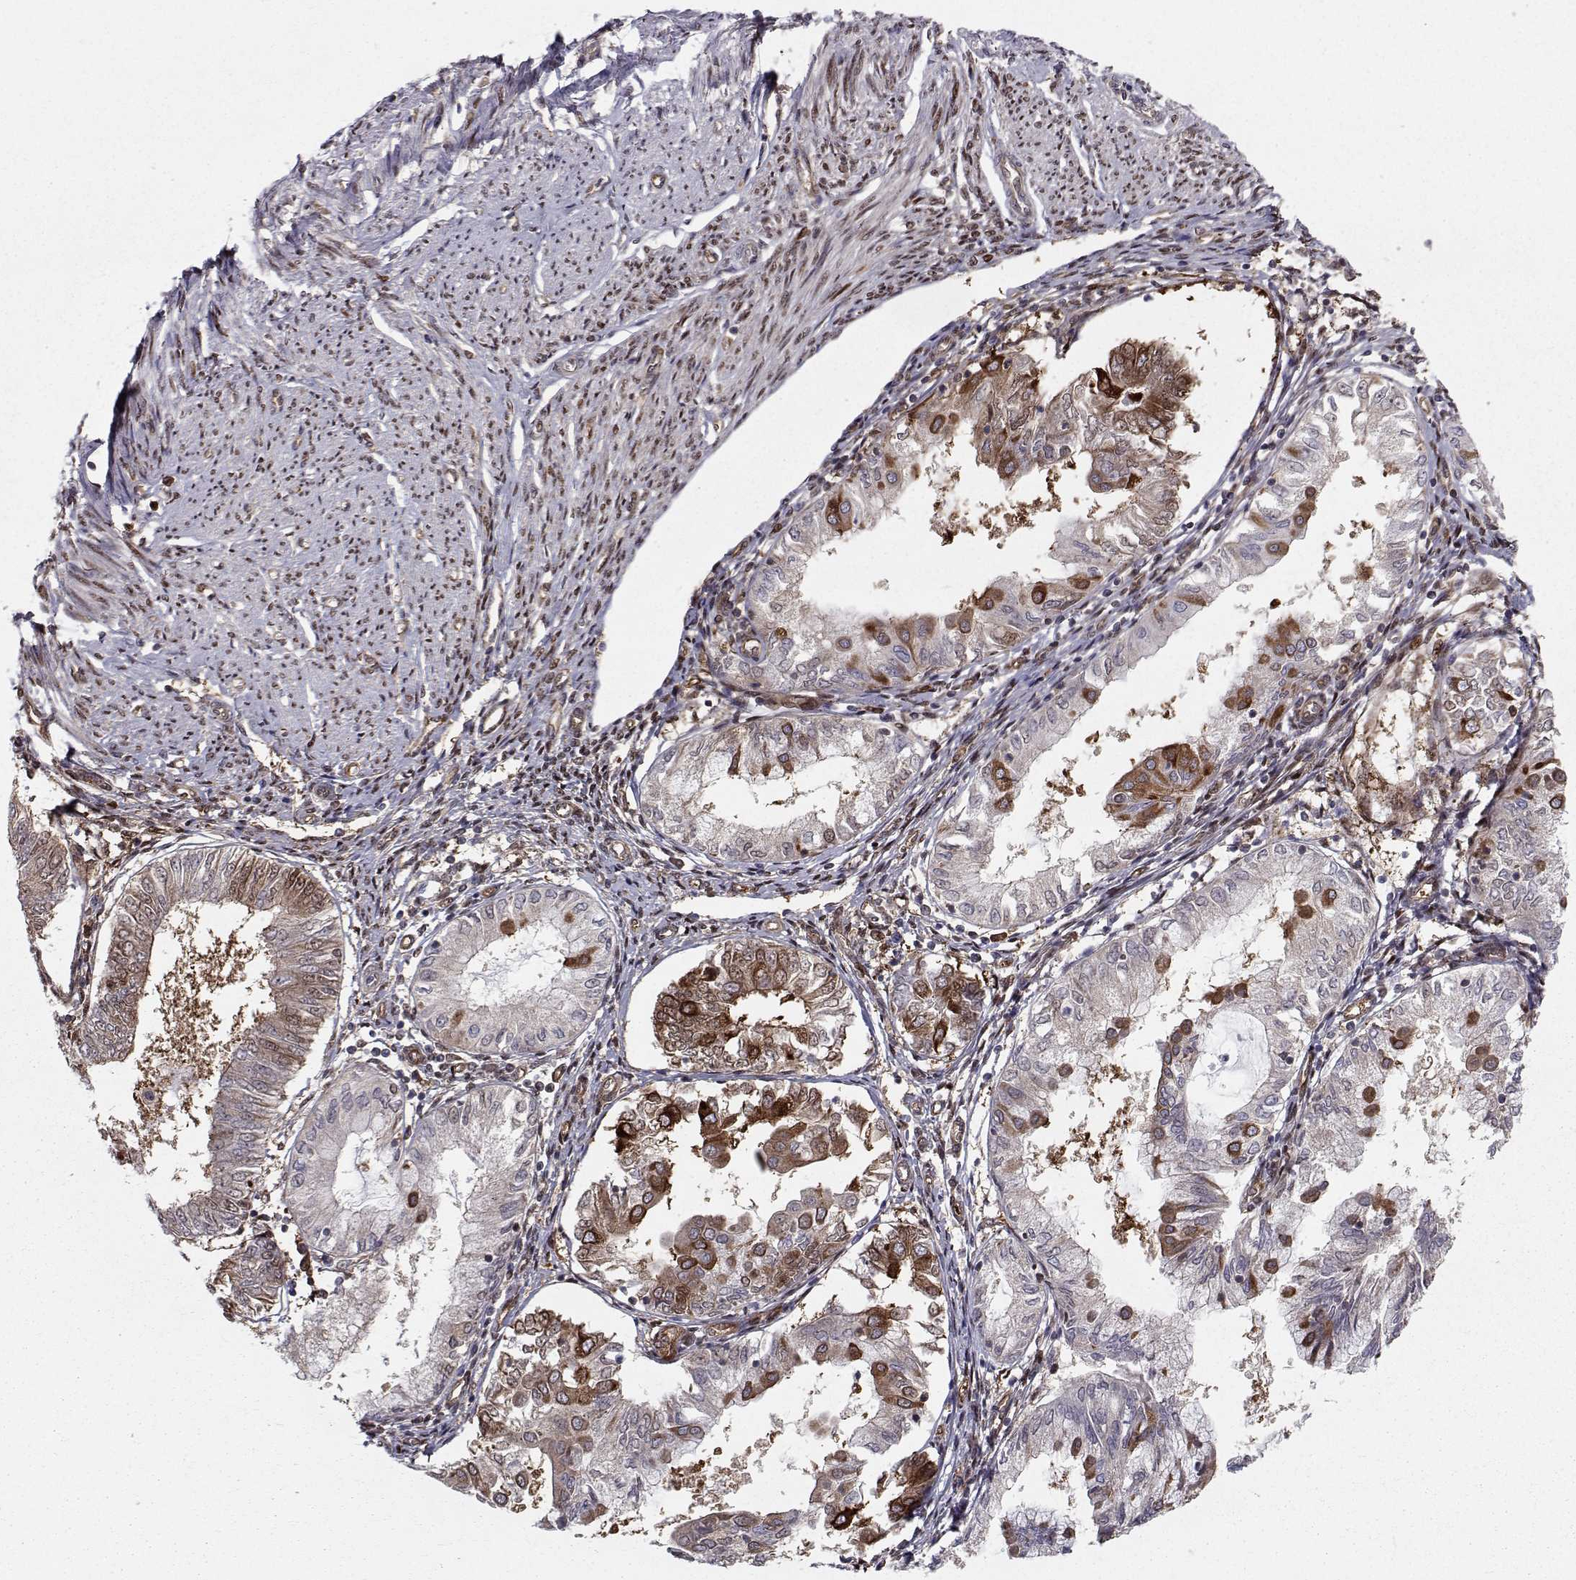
{"staining": {"intensity": "strong", "quantity": "25%-75%", "location": "cytoplasmic/membranous"}, "tissue": "endometrial cancer", "cell_type": "Tumor cells", "image_type": "cancer", "snomed": [{"axis": "morphology", "description": "Adenocarcinoma, NOS"}, {"axis": "topography", "description": "Endometrium"}], "caption": "Strong cytoplasmic/membranous expression for a protein is present in approximately 25%-75% of tumor cells of endometrial cancer (adenocarcinoma) using immunohistochemistry.", "gene": "HSP90AB1", "patient": {"sex": "female", "age": 68}}